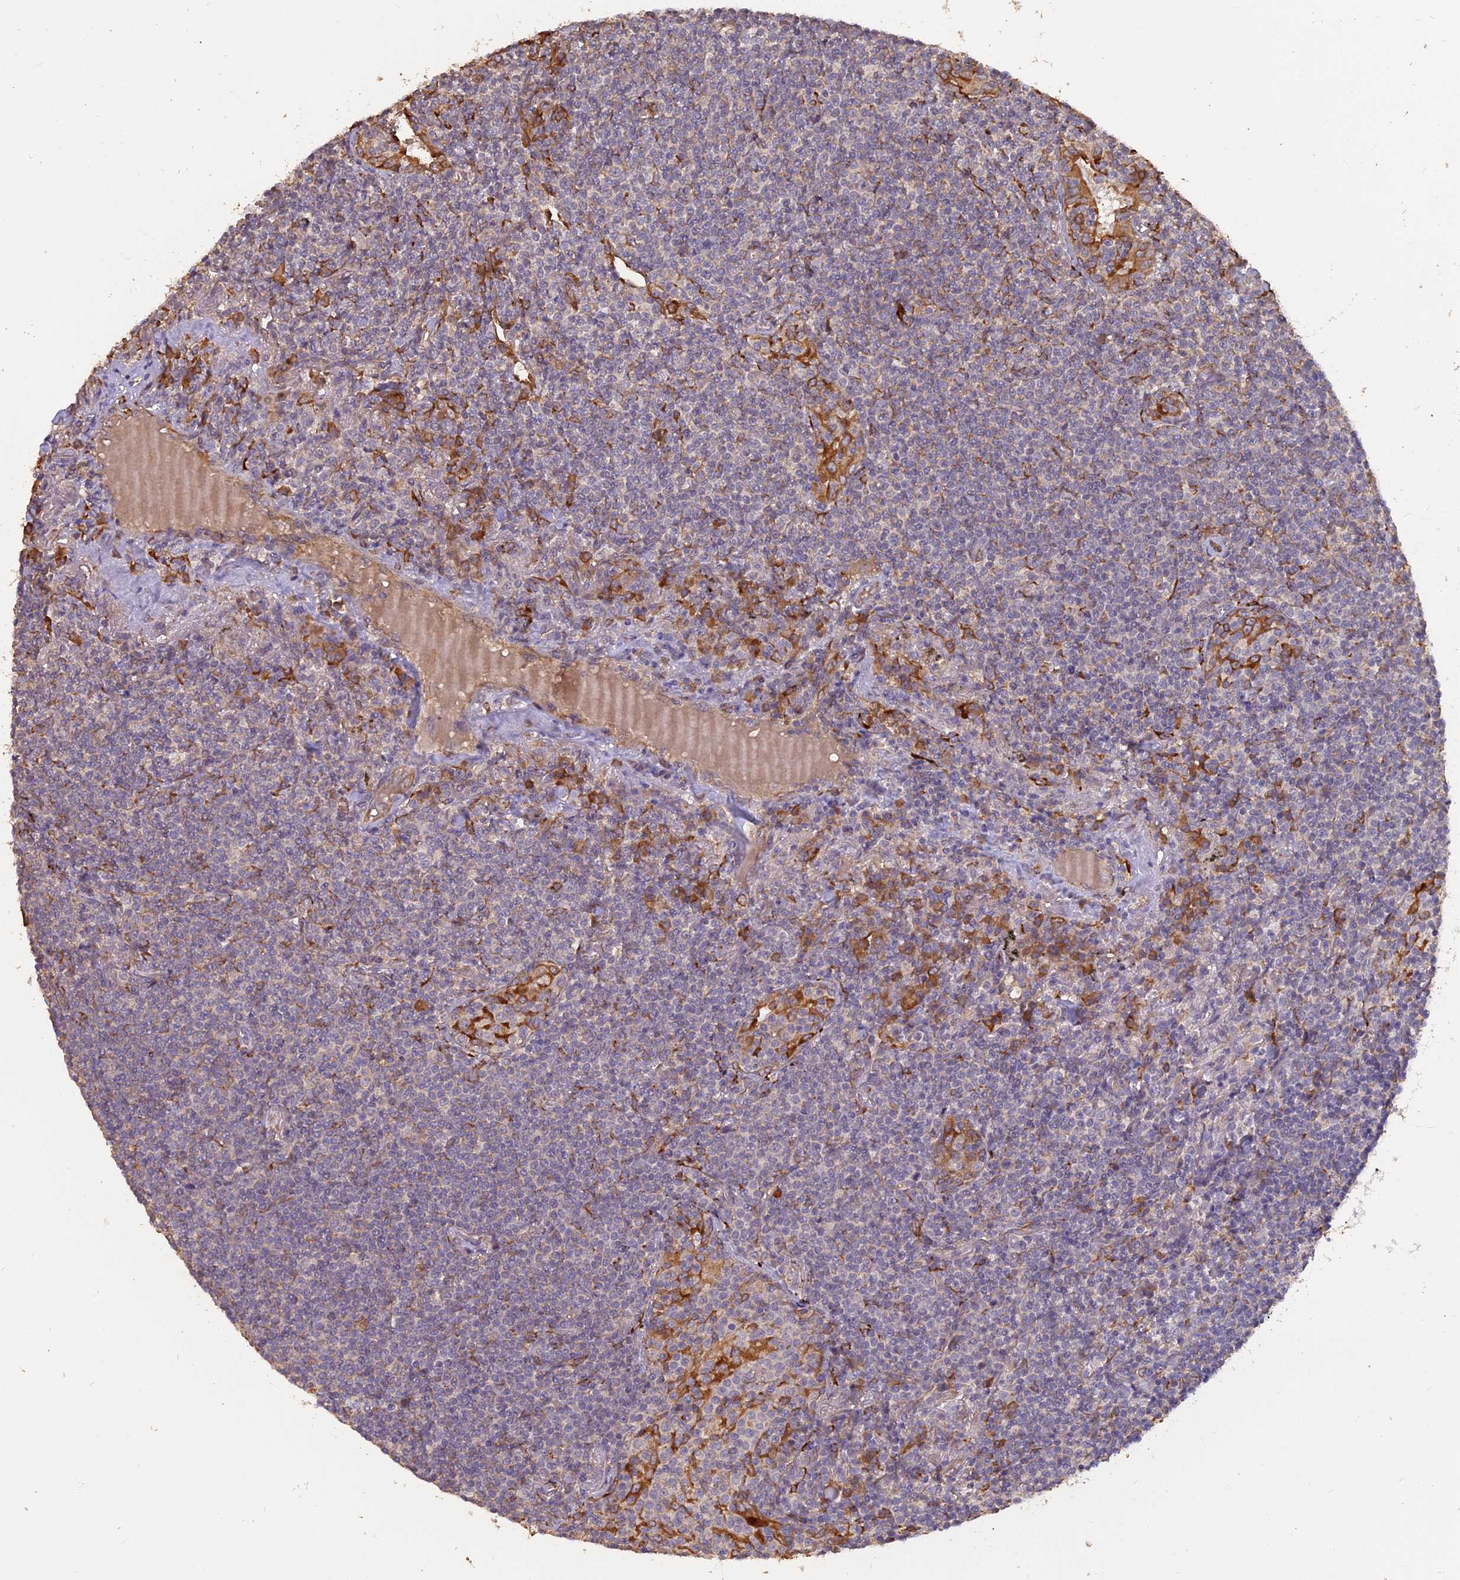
{"staining": {"intensity": "weak", "quantity": "25%-75%", "location": "cytoplasmic/membranous"}, "tissue": "lymphoma", "cell_type": "Tumor cells", "image_type": "cancer", "snomed": [{"axis": "morphology", "description": "Malignant lymphoma, non-Hodgkin's type, Low grade"}, {"axis": "topography", "description": "Lung"}], "caption": "Tumor cells exhibit weak cytoplasmic/membranous staining in approximately 25%-75% of cells in lymphoma.", "gene": "PPIC", "patient": {"sex": "female", "age": 71}}